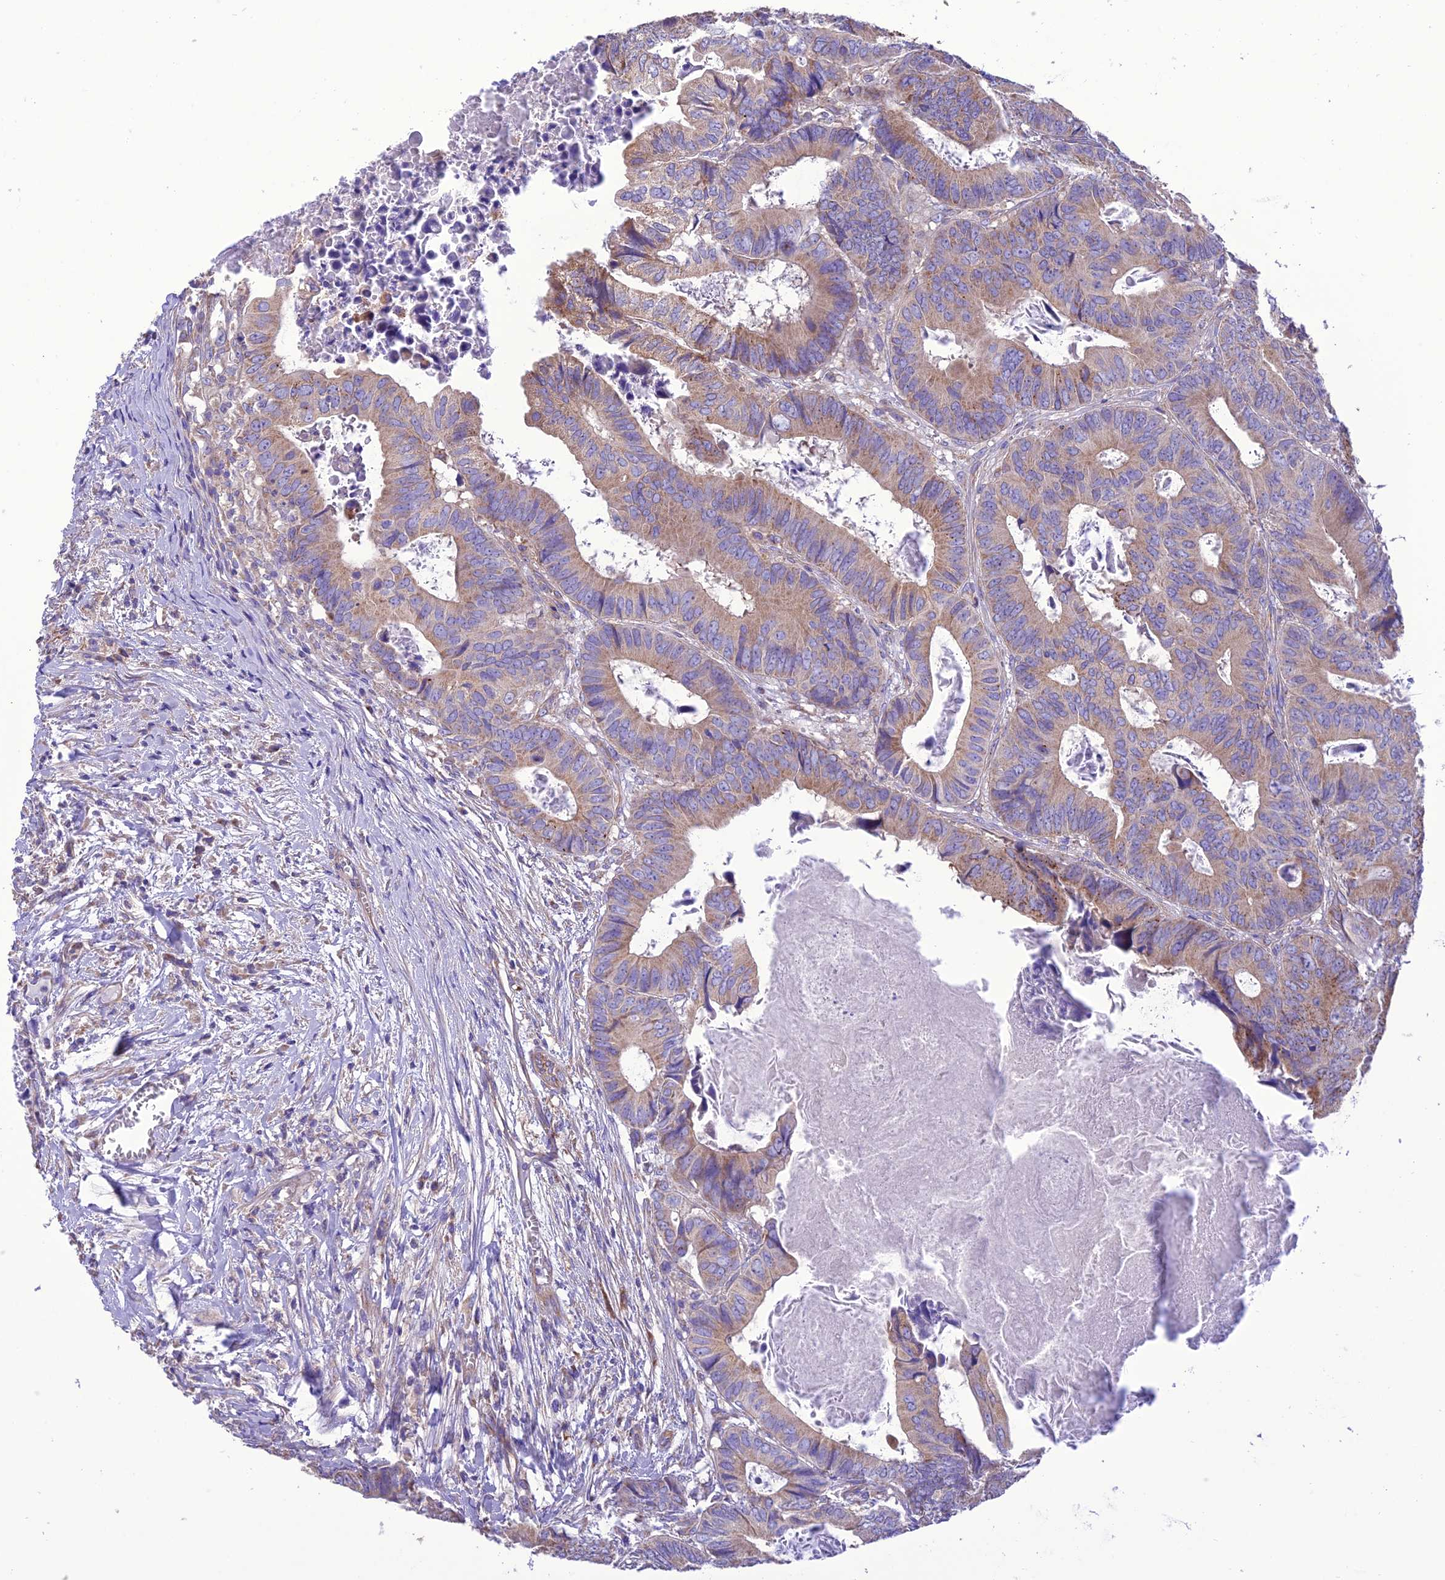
{"staining": {"intensity": "weak", "quantity": "25%-75%", "location": "cytoplasmic/membranous"}, "tissue": "colorectal cancer", "cell_type": "Tumor cells", "image_type": "cancer", "snomed": [{"axis": "morphology", "description": "Adenocarcinoma, NOS"}, {"axis": "topography", "description": "Colon"}], "caption": "Colorectal adenocarcinoma tissue reveals weak cytoplasmic/membranous staining in approximately 25%-75% of tumor cells Nuclei are stained in blue.", "gene": "MAP3K12", "patient": {"sex": "male", "age": 85}}